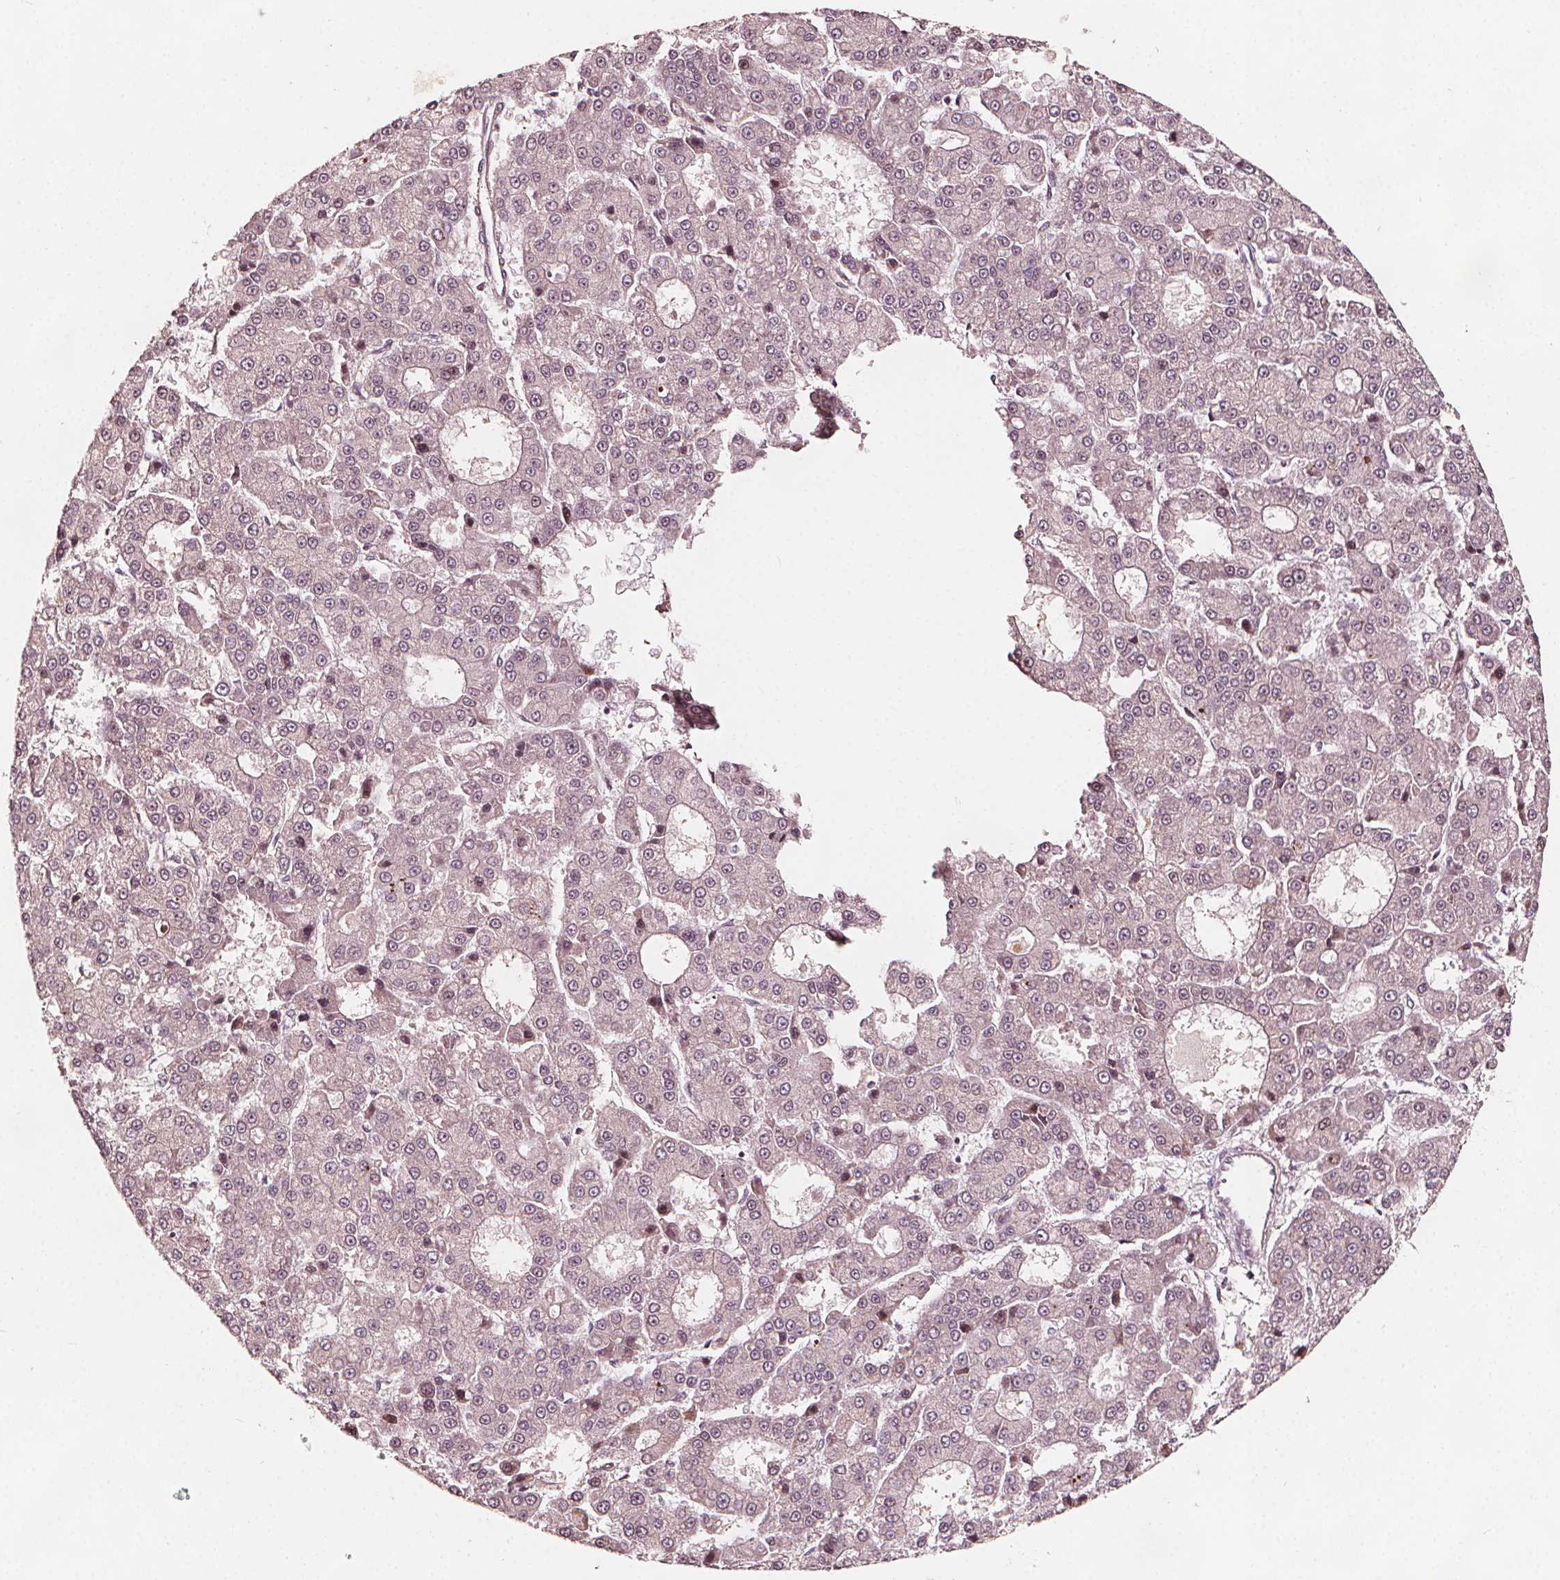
{"staining": {"intensity": "negative", "quantity": "none", "location": "none"}, "tissue": "liver cancer", "cell_type": "Tumor cells", "image_type": "cancer", "snomed": [{"axis": "morphology", "description": "Carcinoma, Hepatocellular, NOS"}, {"axis": "topography", "description": "Liver"}], "caption": "Immunohistochemistry (IHC) micrograph of neoplastic tissue: liver hepatocellular carcinoma stained with DAB shows no significant protein expression in tumor cells. (Brightfield microscopy of DAB immunohistochemistry at high magnification).", "gene": "AIP", "patient": {"sex": "male", "age": 70}}